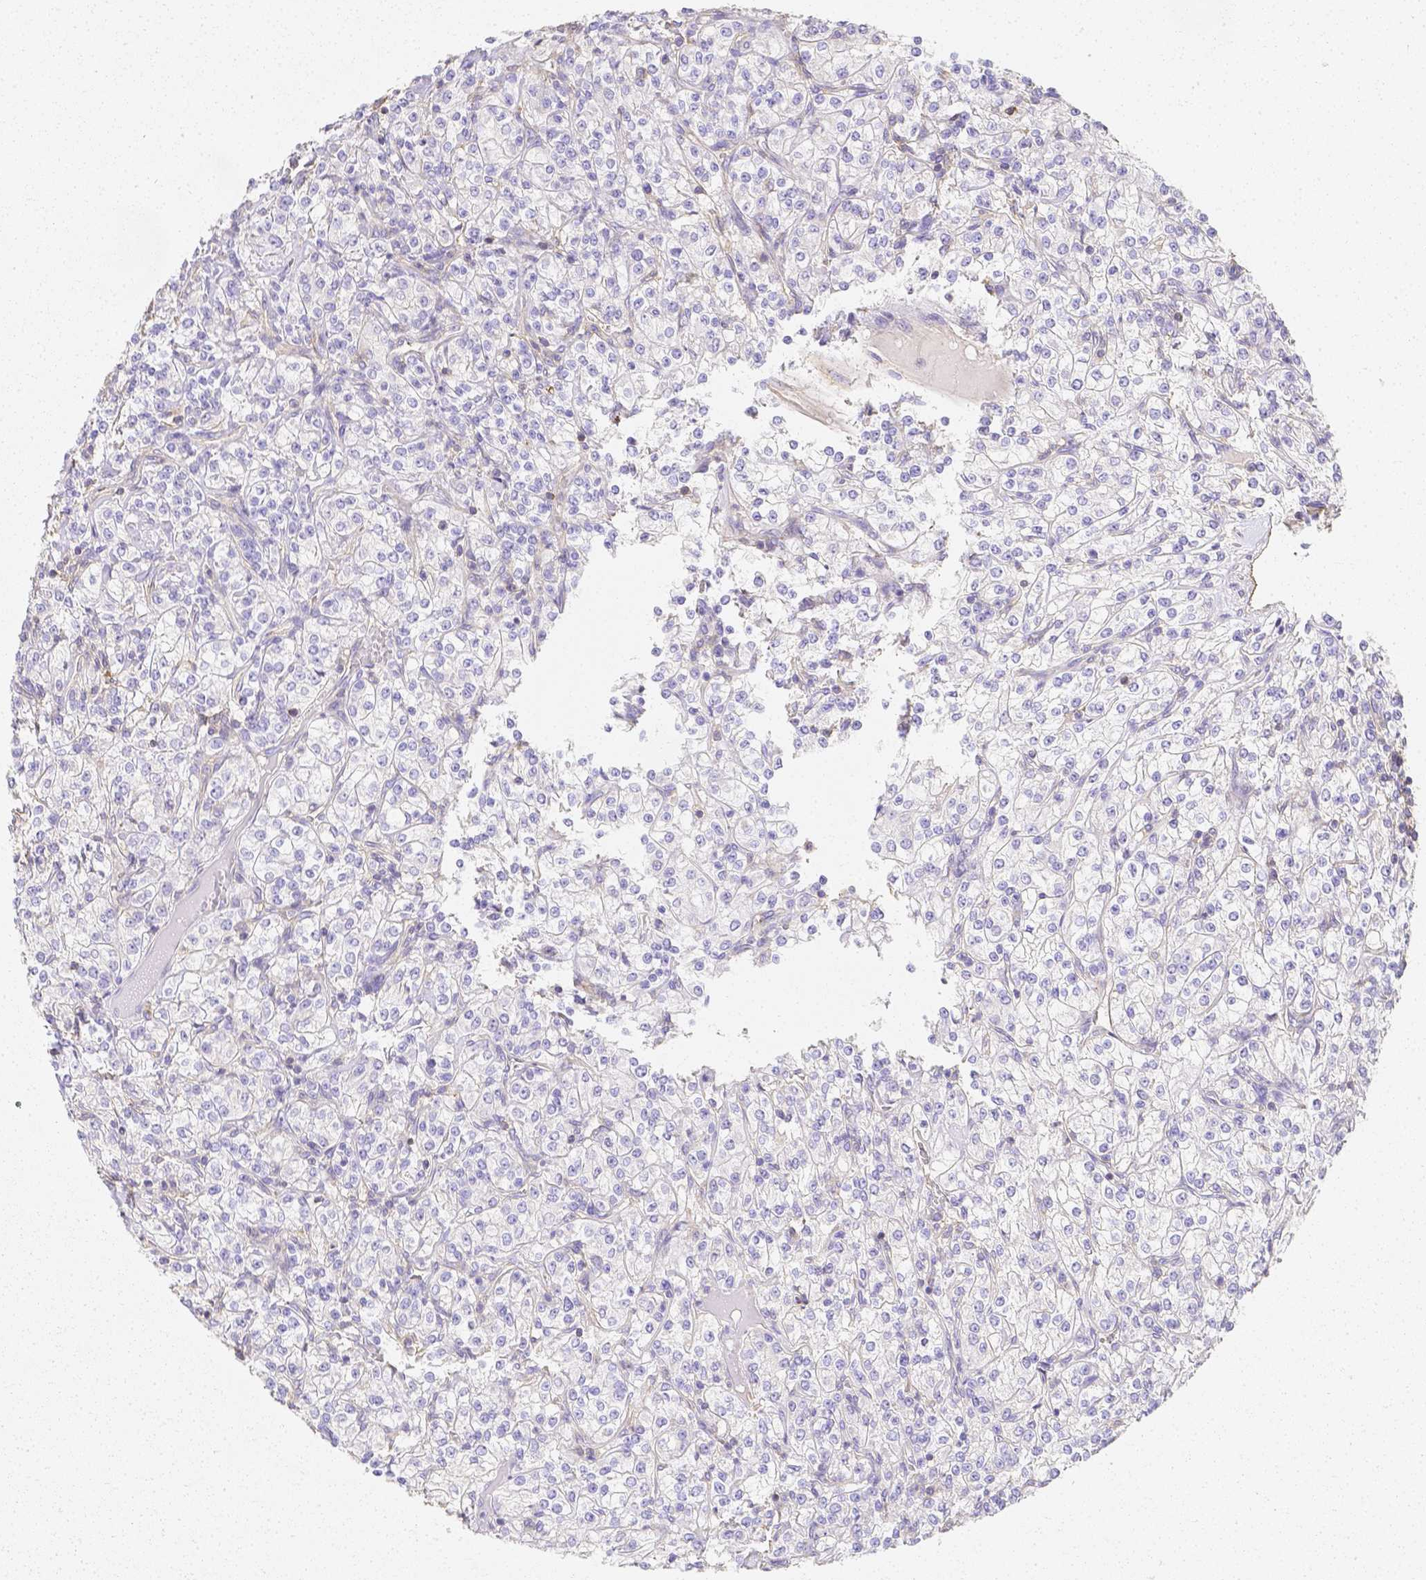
{"staining": {"intensity": "negative", "quantity": "none", "location": "none"}, "tissue": "renal cancer", "cell_type": "Tumor cells", "image_type": "cancer", "snomed": [{"axis": "morphology", "description": "Adenocarcinoma, NOS"}, {"axis": "topography", "description": "Kidney"}], "caption": "A photomicrograph of human renal cancer (adenocarcinoma) is negative for staining in tumor cells.", "gene": "ASAH2", "patient": {"sex": "male", "age": 77}}